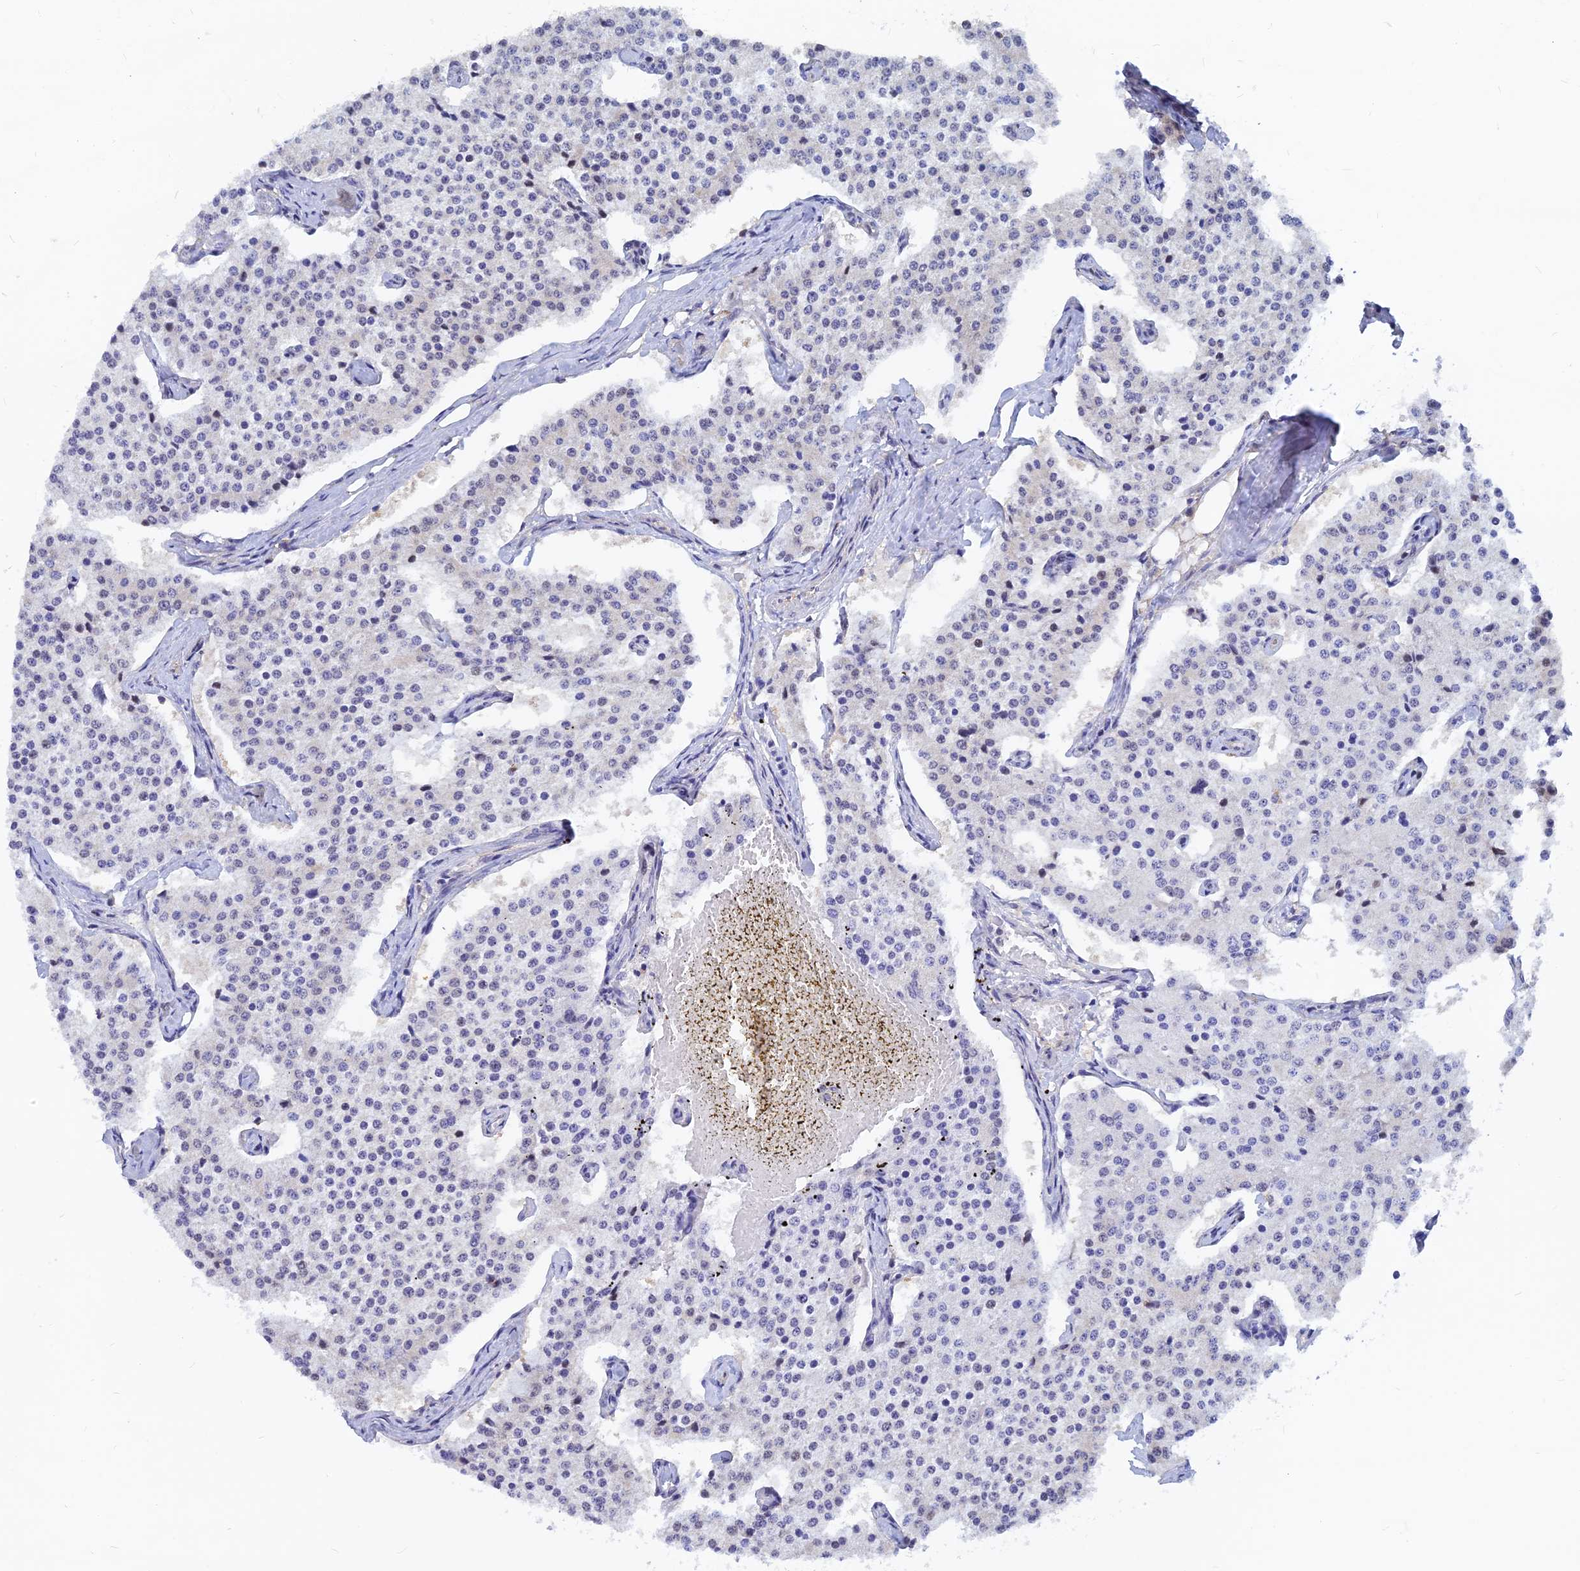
{"staining": {"intensity": "negative", "quantity": "none", "location": "none"}, "tissue": "carcinoid", "cell_type": "Tumor cells", "image_type": "cancer", "snomed": [{"axis": "morphology", "description": "Carcinoid, malignant, NOS"}, {"axis": "topography", "description": "Colon"}], "caption": "This is a photomicrograph of immunohistochemistry staining of carcinoid, which shows no positivity in tumor cells.", "gene": "DNAJC16", "patient": {"sex": "female", "age": 52}}